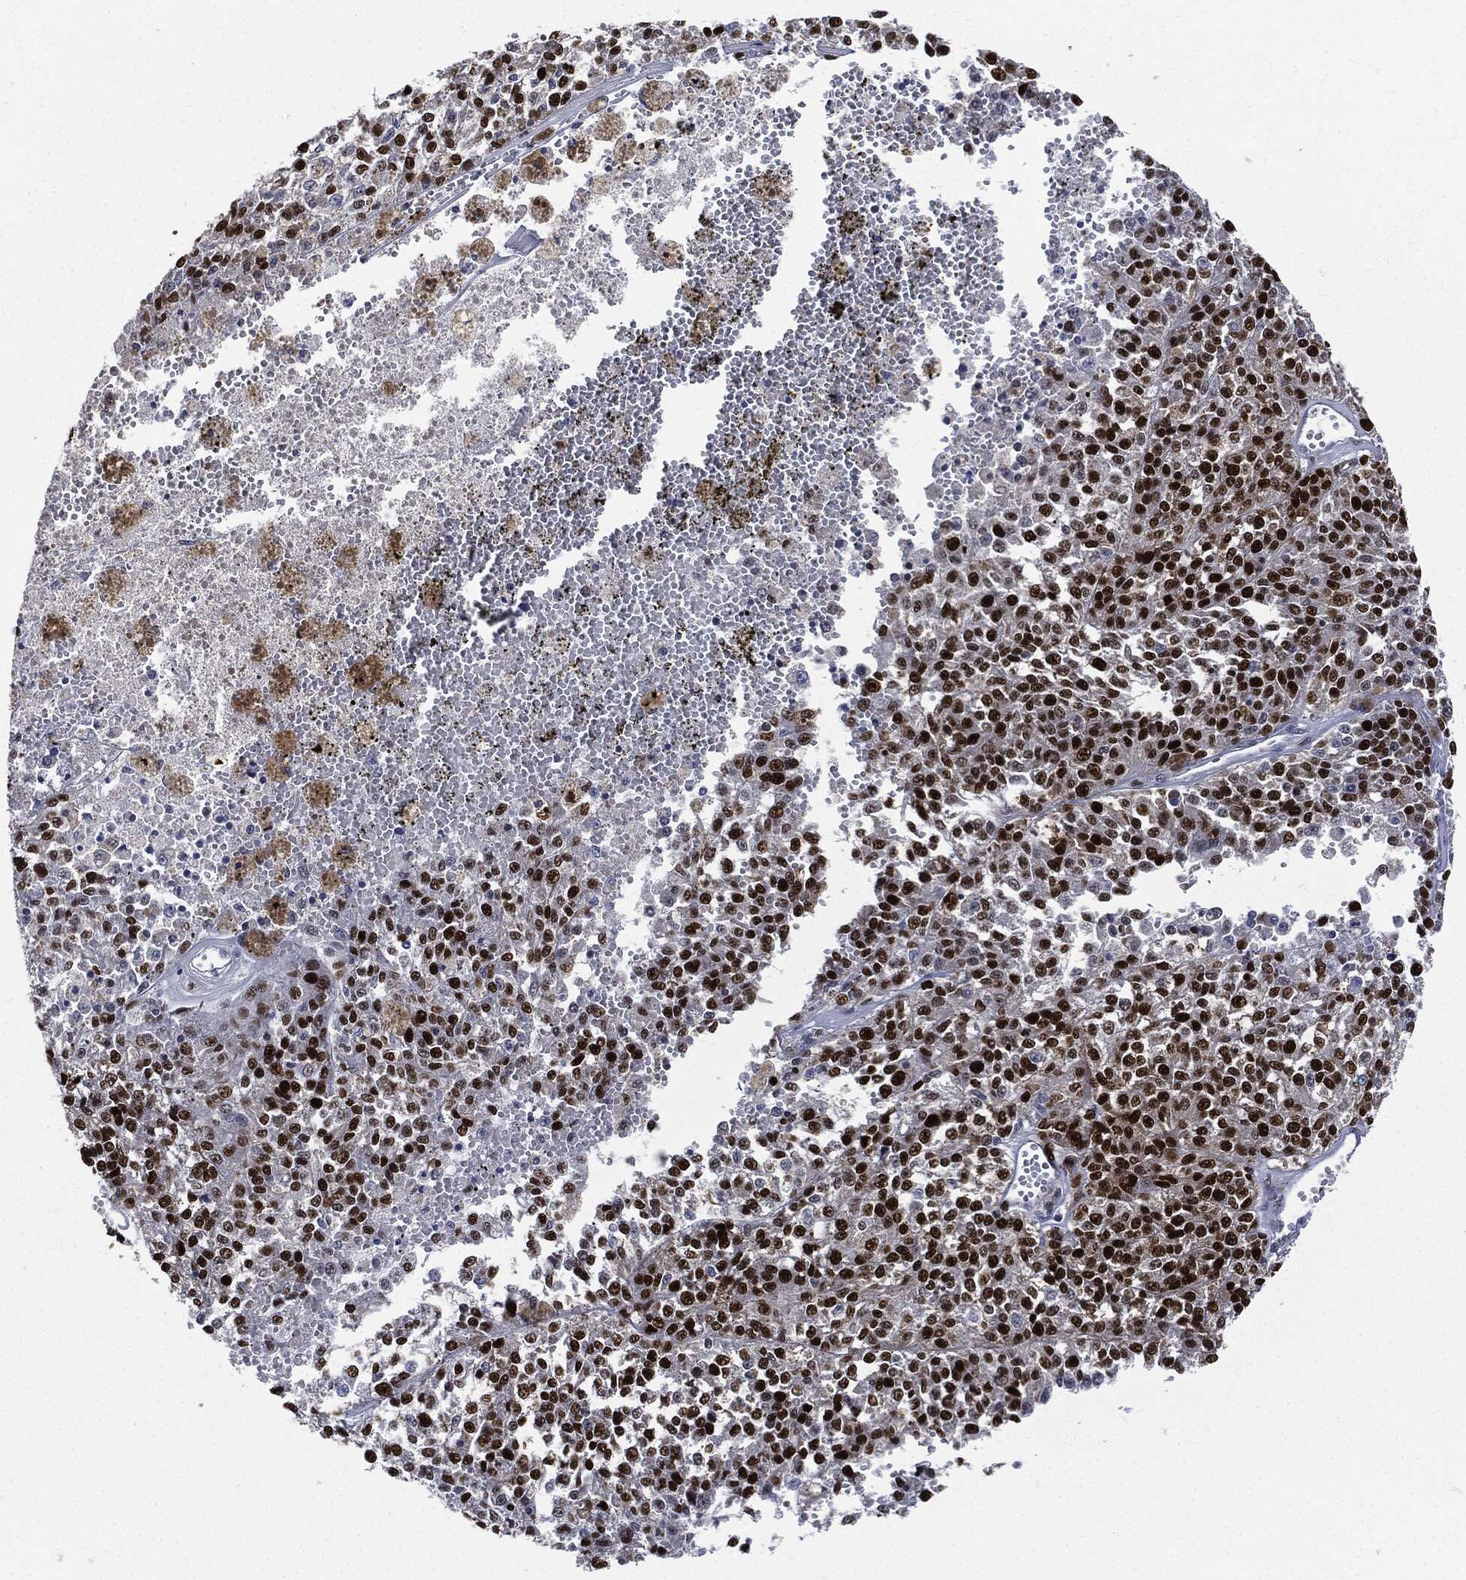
{"staining": {"intensity": "strong", "quantity": ">75%", "location": "nuclear"}, "tissue": "melanoma", "cell_type": "Tumor cells", "image_type": "cancer", "snomed": [{"axis": "morphology", "description": "Malignant melanoma, Metastatic site"}, {"axis": "topography", "description": "Lymph node"}], "caption": "Tumor cells reveal strong nuclear expression in approximately >75% of cells in malignant melanoma (metastatic site). Immunohistochemistry (ihc) stains the protein in brown and the nuclei are stained blue.", "gene": "PCNA", "patient": {"sex": "female", "age": 64}}